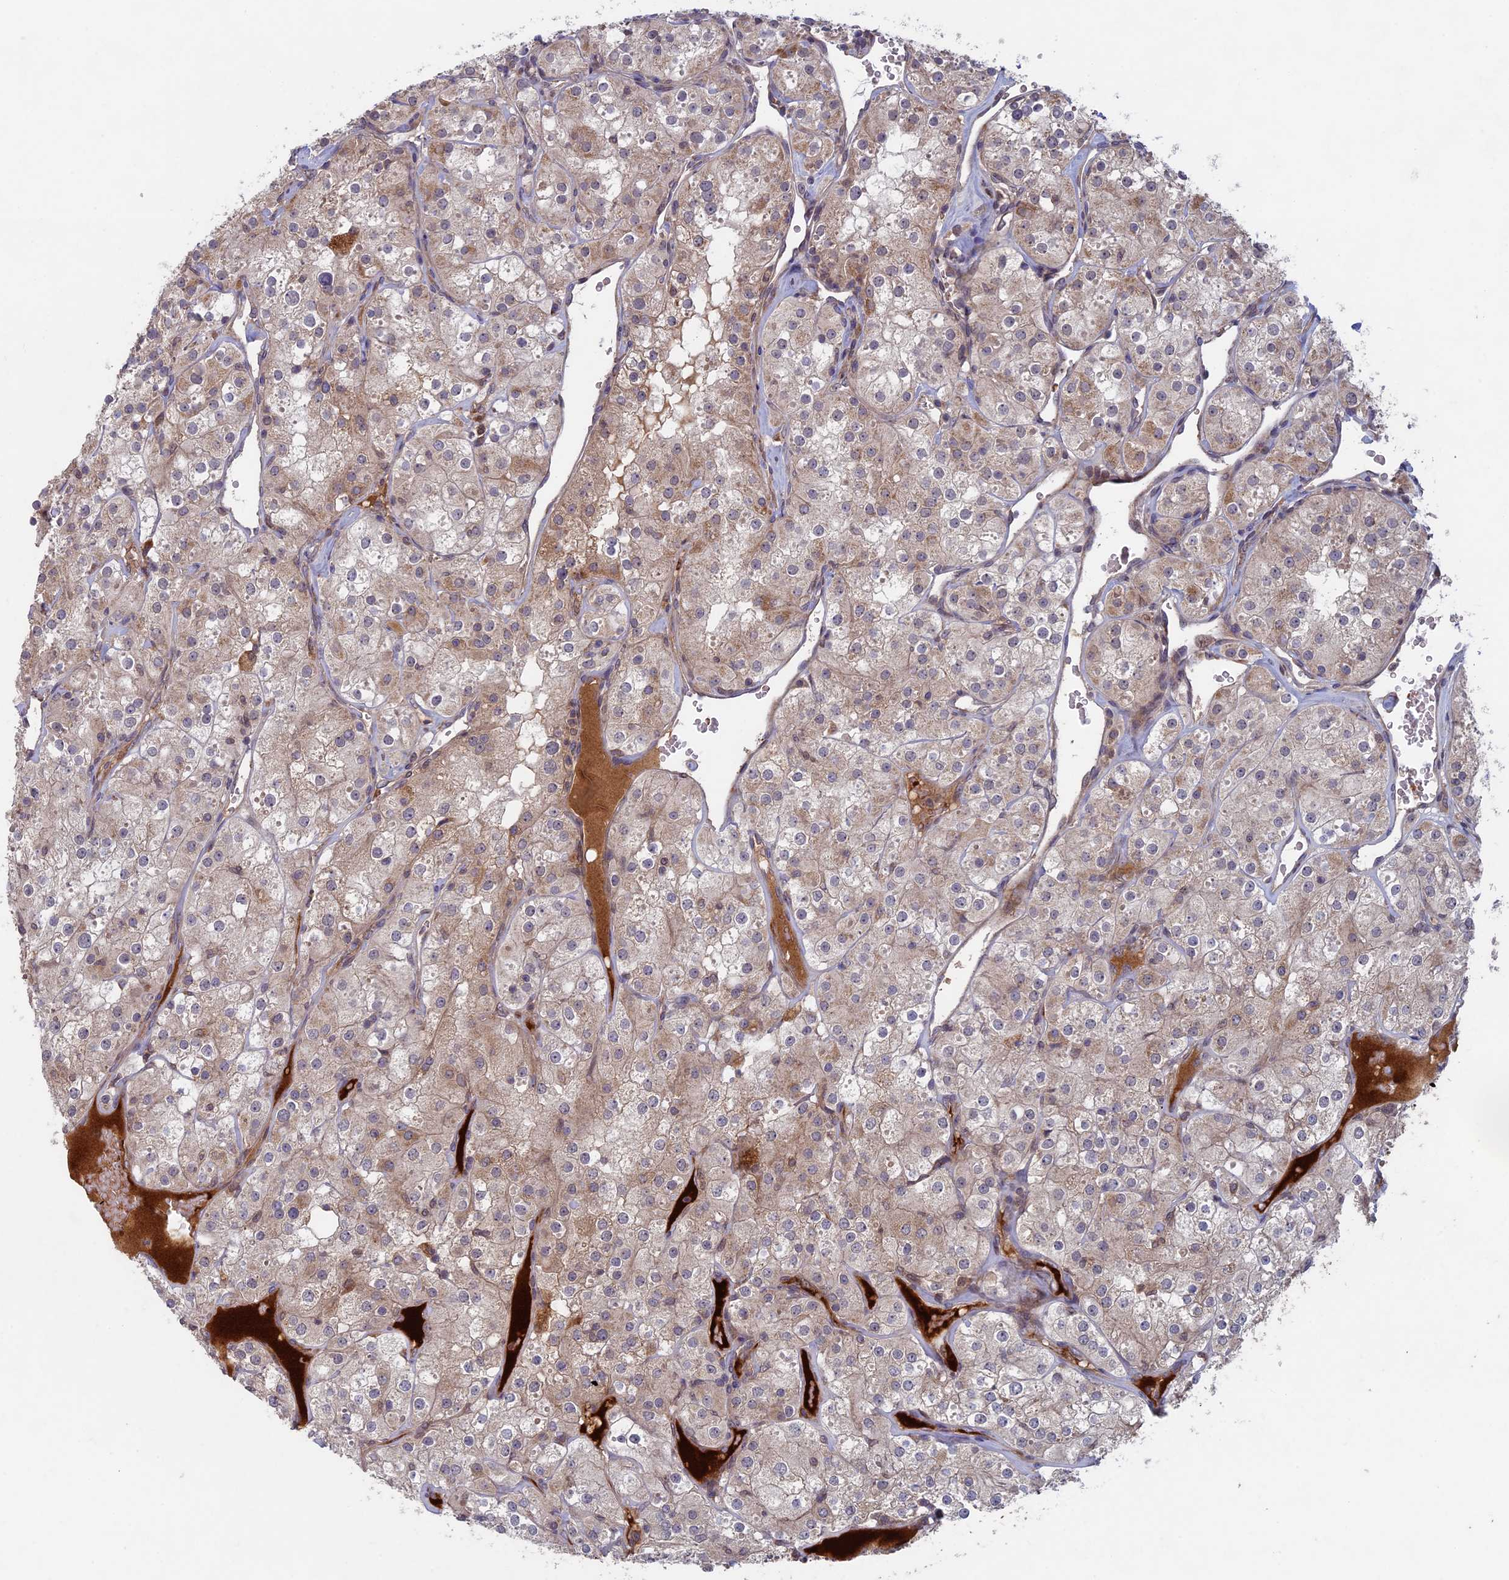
{"staining": {"intensity": "weak", "quantity": "25%-75%", "location": "cytoplasmic/membranous"}, "tissue": "renal cancer", "cell_type": "Tumor cells", "image_type": "cancer", "snomed": [{"axis": "morphology", "description": "Adenocarcinoma, NOS"}, {"axis": "topography", "description": "Kidney"}], "caption": "Immunohistochemistry (IHC) image of human renal adenocarcinoma stained for a protein (brown), which shows low levels of weak cytoplasmic/membranous staining in about 25%-75% of tumor cells.", "gene": "RCCD1", "patient": {"sex": "male", "age": 77}}